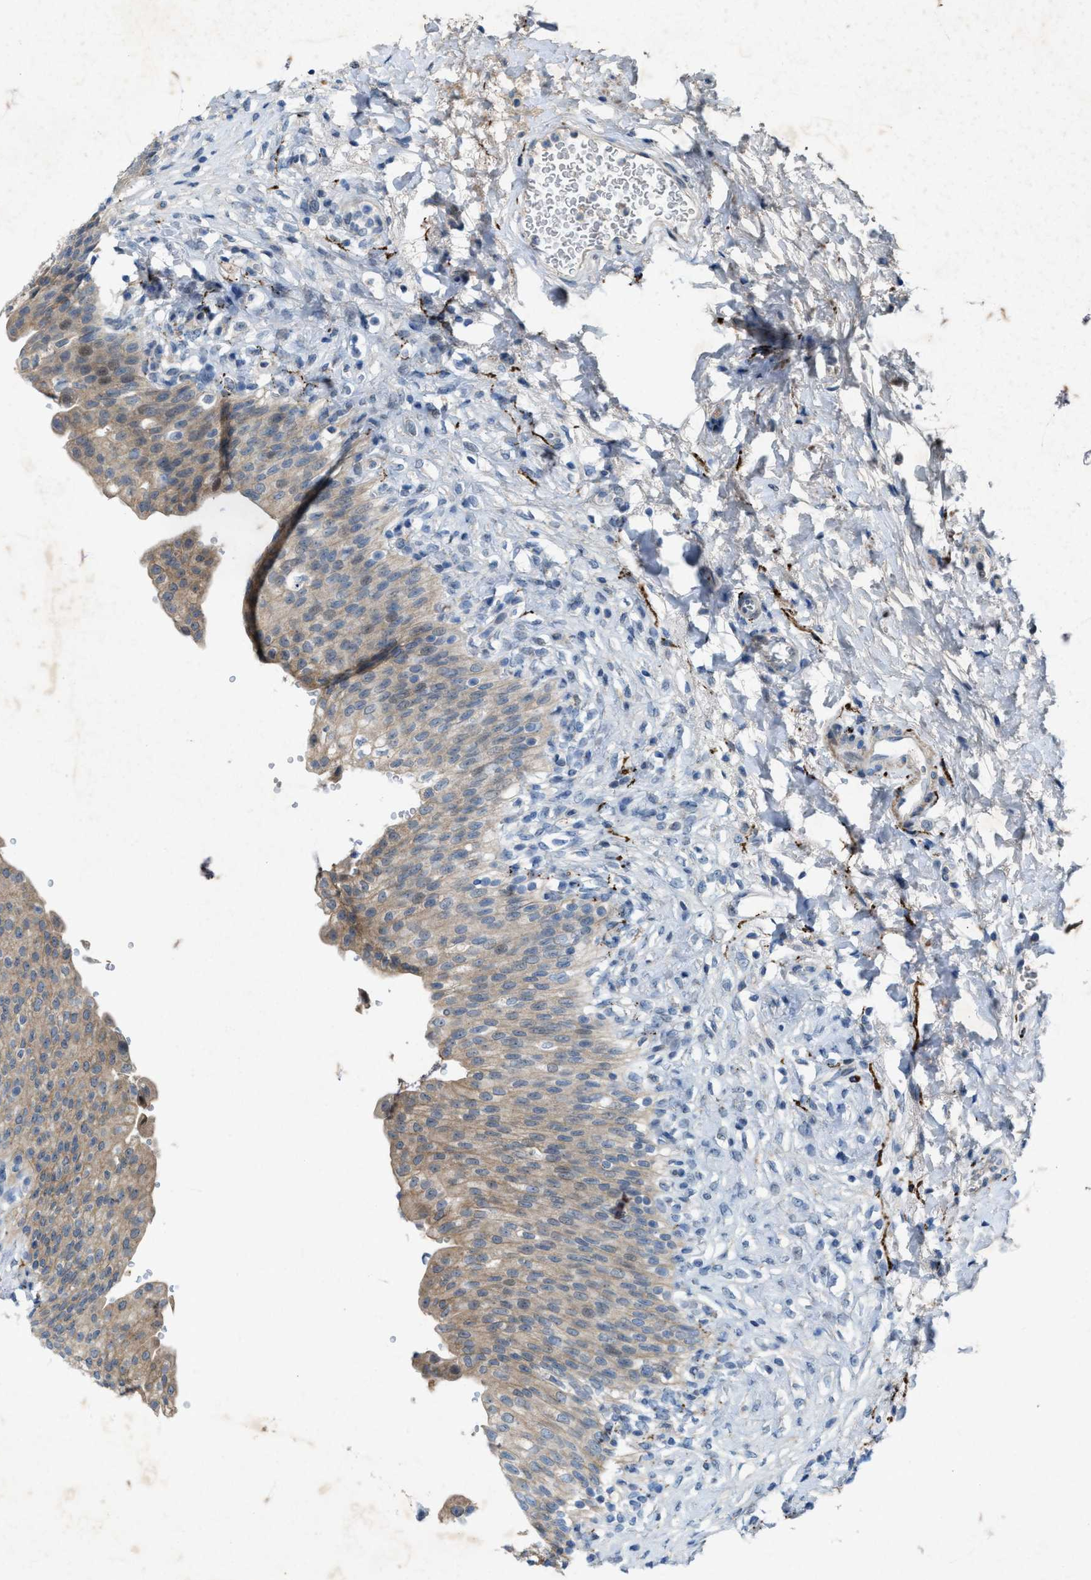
{"staining": {"intensity": "weak", "quantity": ">75%", "location": "cytoplasmic/membranous"}, "tissue": "urinary bladder", "cell_type": "Urothelial cells", "image_type": "normal", "snomed": [{"axis": "morphology", "description": "Urothelial carcinoma, High grade"}, {"axis": "topography", "description": "Urinary bladder"}], "caption": "Immunohistochemical staining of unremarkable human urinary bladder displays >75% levels of weak cytoplasmic/membranous protein expression in approximately >75% of urothelial cells. Using DAB (3,3'-diaminobenzidine) (brown) and hematoxylin (blue) stains, captured at high magnification using brightfield microscopy.", "gene": "URGCP", "patient": {"sex": "male", "age": 46}}